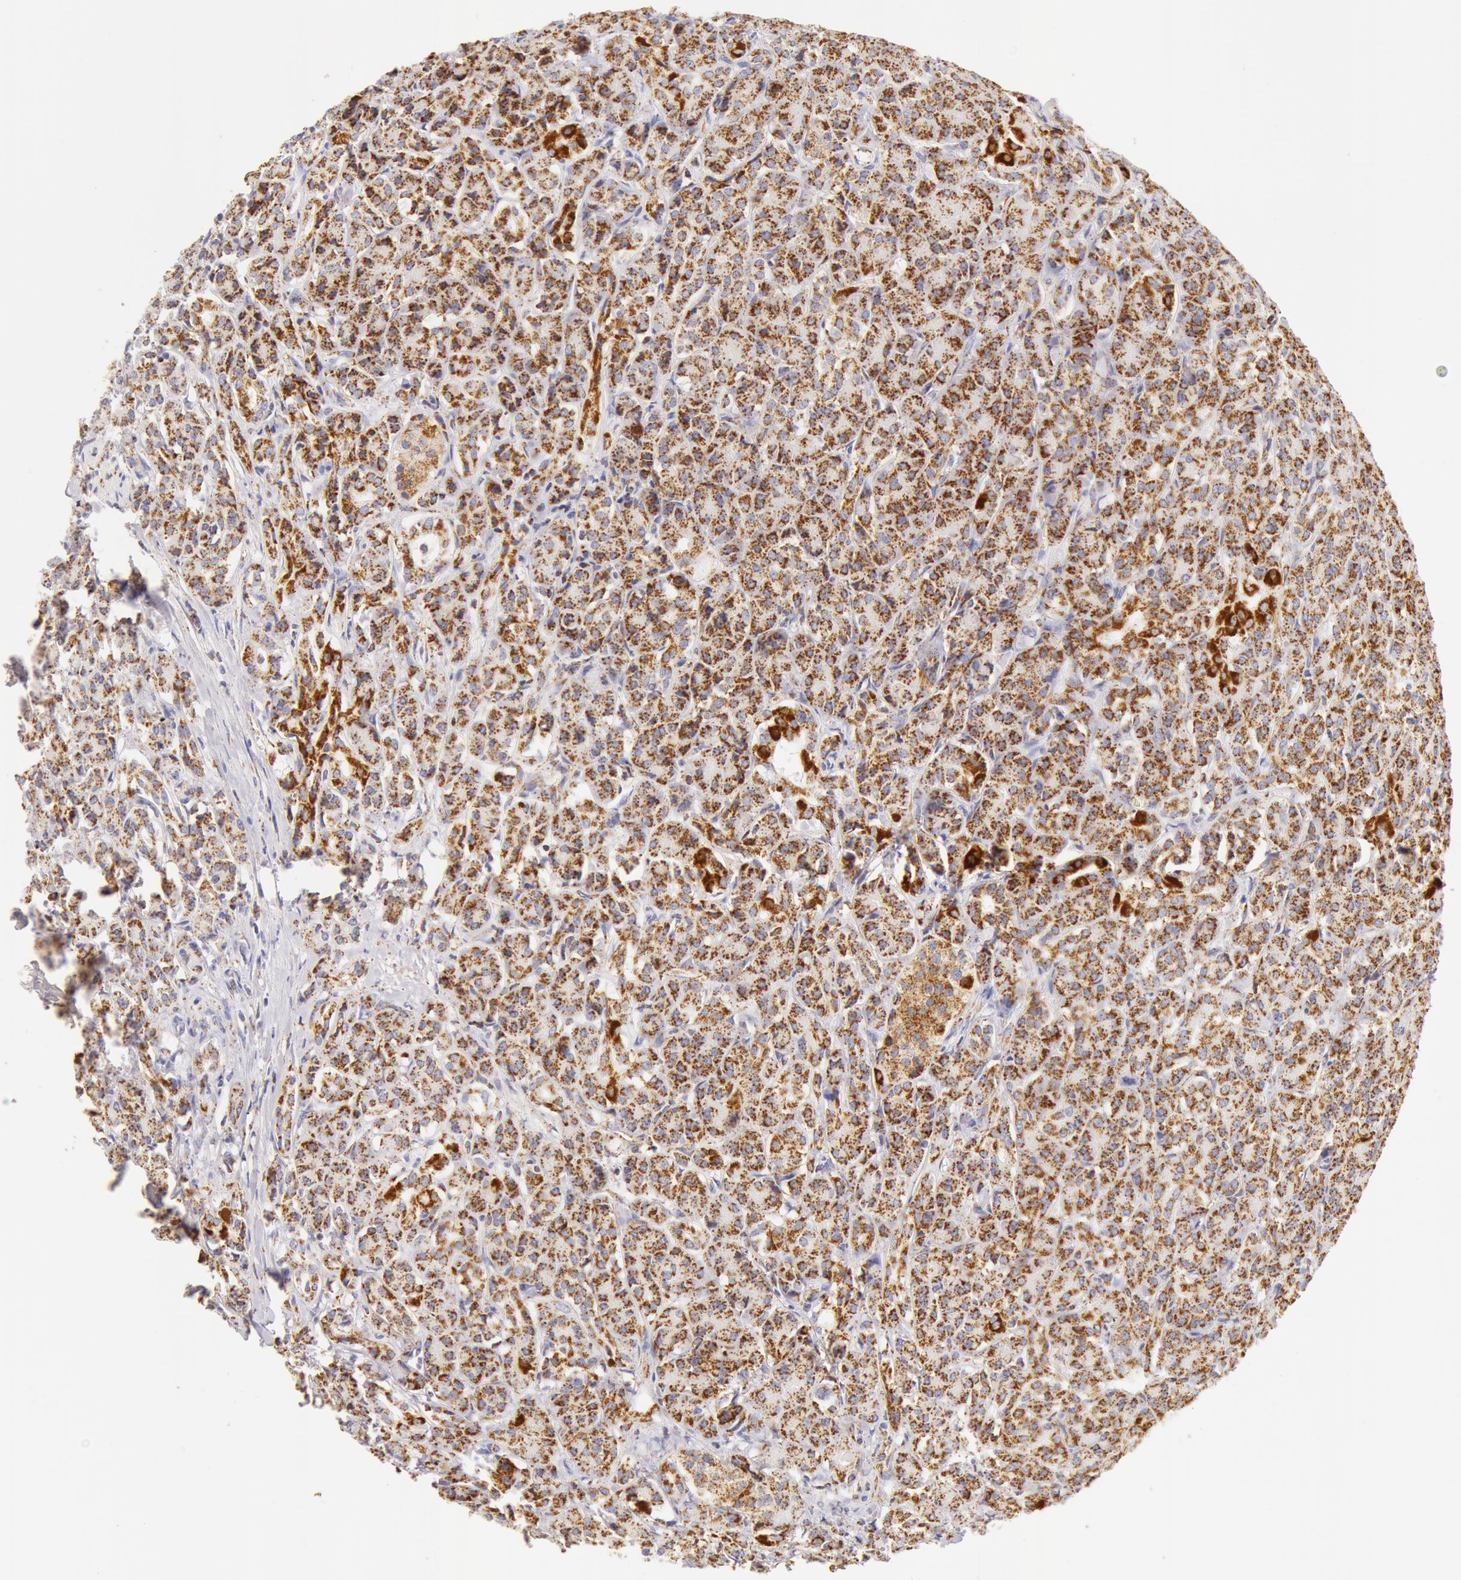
{"staining": {"intensity": "moderate", "quantity": ">75%", "location": "cytoplasmic/membranous"}, "tissue": "pancreas", "cell_type": "Exocrine glandular cells", "image_type": "normal", "snomed": [{"axis": "morphology", "description": "Normal tissue, NOS"}, {"axis": "topography", "description": "Lymph node"}, {"axis": "topography", "description": "Pancreas"}], "caption": "The image reveals immunohistochemical staining of unremarkable pancreas. There is moderate cytoplasmic/membranous staining is seen in approximately >75% of exocrine glandular cells.", "gene": "ATP5F1B", "patient": {"sex": "male", "age": 59}}